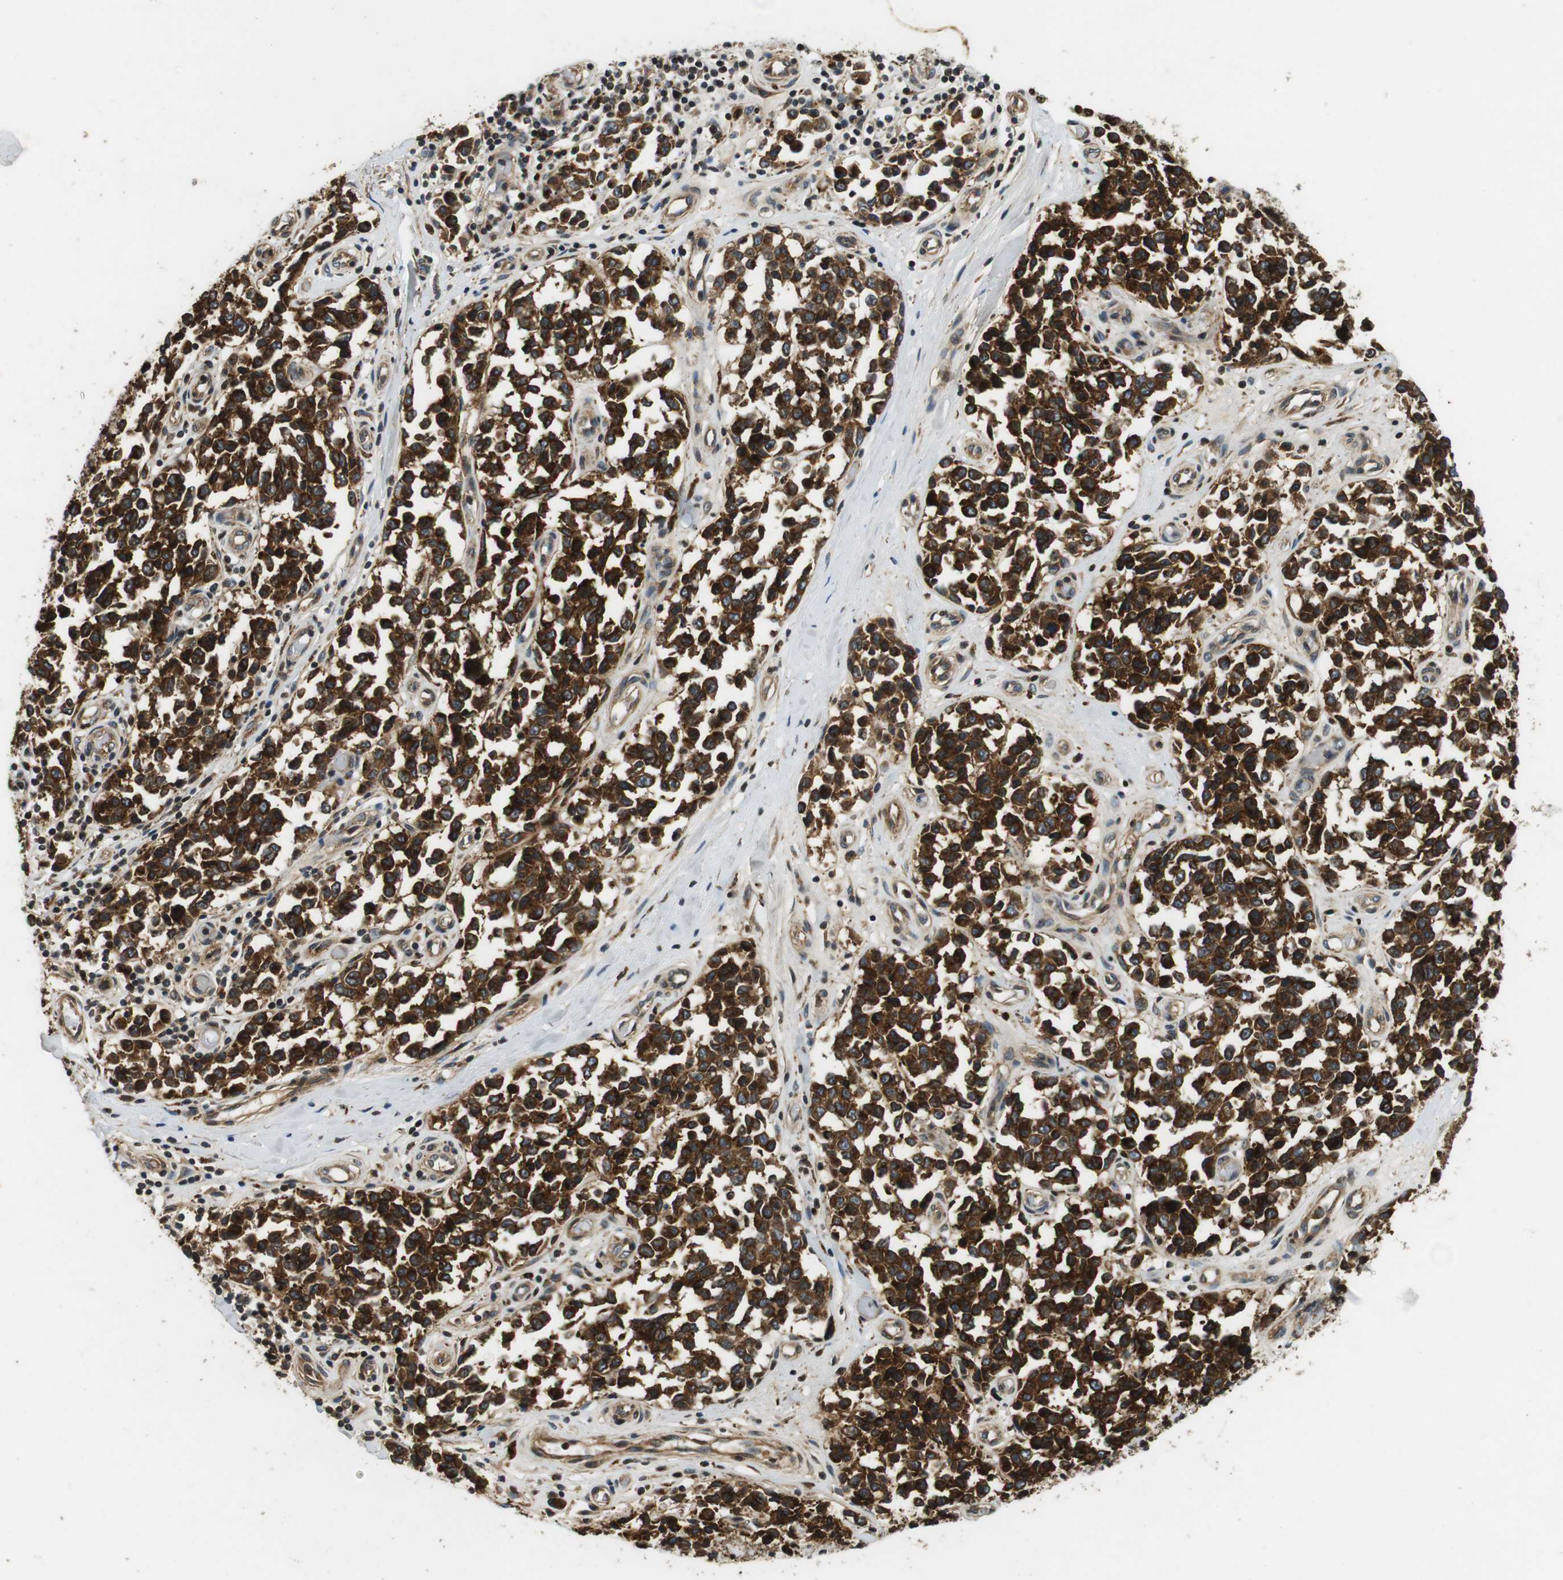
{"staining": {"intensity": "strong", "quantity": ">75%", "location": "cytoplasmic/membranous"}, "tissue": "melanoma", "cell_type": "Tumor cells", "image_type": "cancer", "snomed": [{"axis": "morphology", "description": "Malignant melanoma, NOS"}, {"axis": "topography", "description": "Skin"}], "caption": "Melanoma stained for a protein (brown) shows strong cytoplasmic/membranous positive staining in about >75% of tumor cells.", "gene": "TXNRD1", "patient": {"sex": "female", "age": 64}}